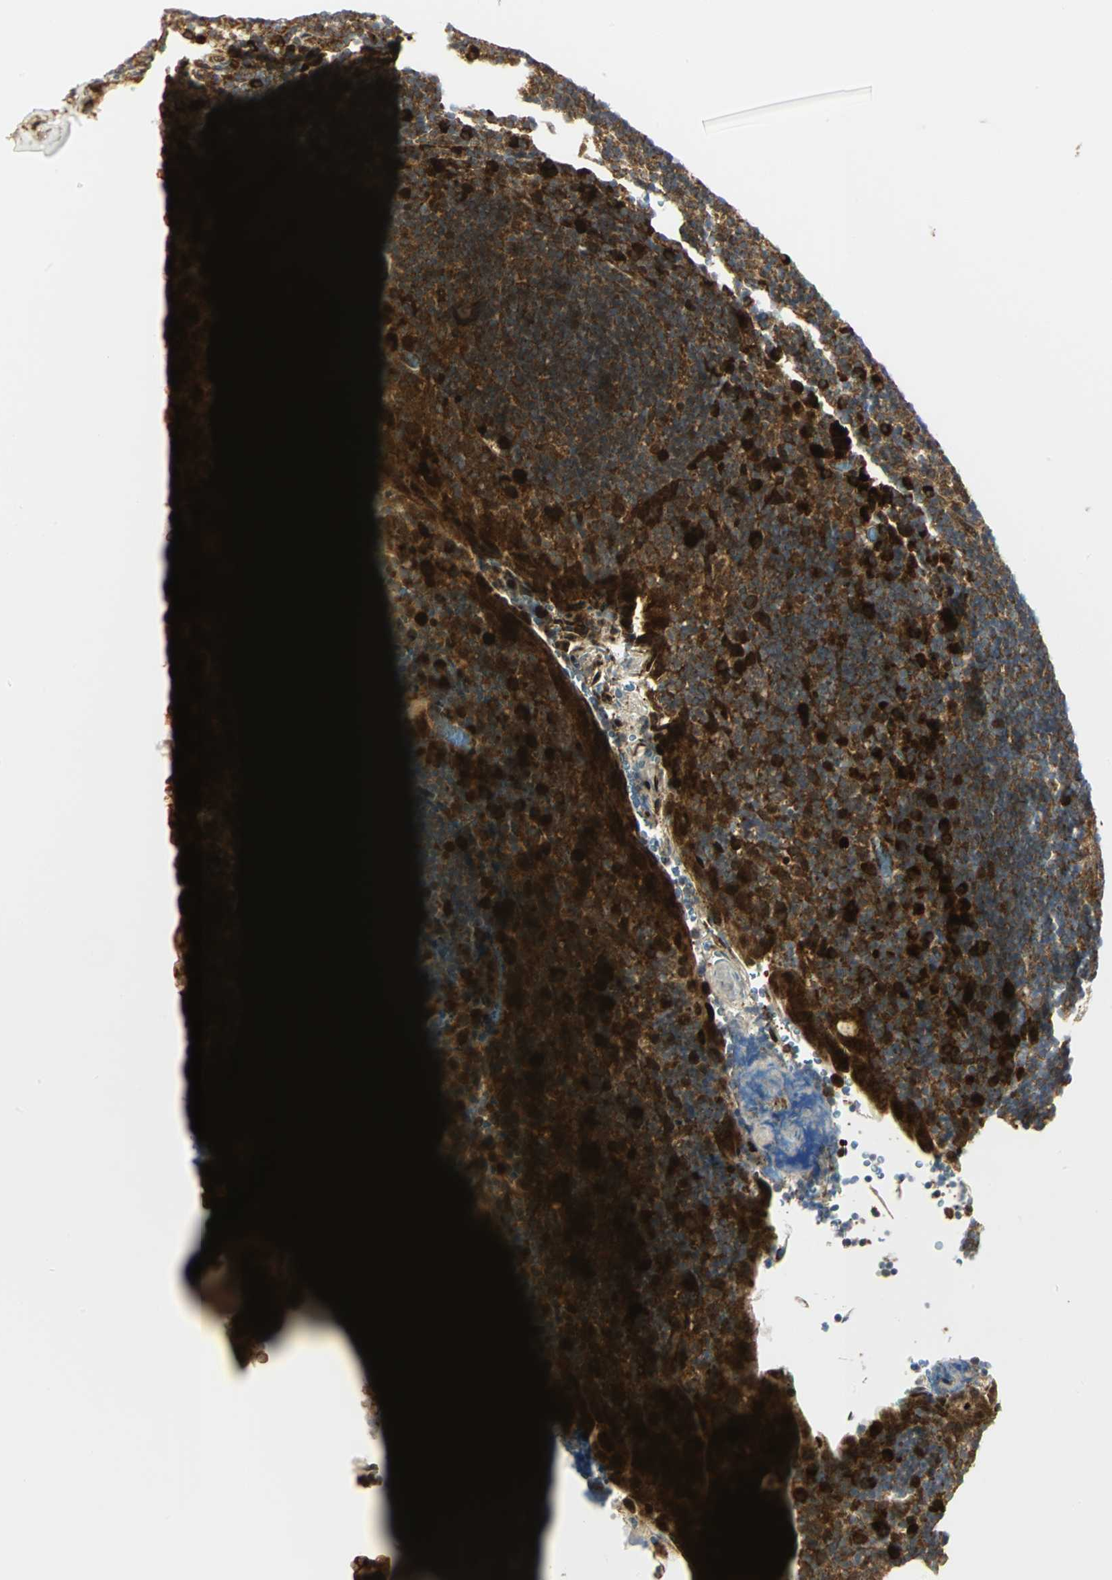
{"staining": {"intensity": "strong", "quantity": "25%-75%", "location": "cytoplasmic/membranous"}, "tissue": "tonsil", "cell_type": "Germinal center cells", "image_type": "normal", "snomed": [{"axis": "morphology", "description": "Normal tissue, NOS"}, {"axis": "topography", "description": "Tonsil"}], "caption": "DAB (3,3'-diaminobenzidine) immunohistochemical staining of benign human tonsil exhibits strong cytoplasmic/membranous protein positivity in approximately 25%-75% of germinal center cells. (IHC, brightfield microscopy, high magnification).", "gene": "EEA1", "patient": {"sex": "male", "age": 20}}